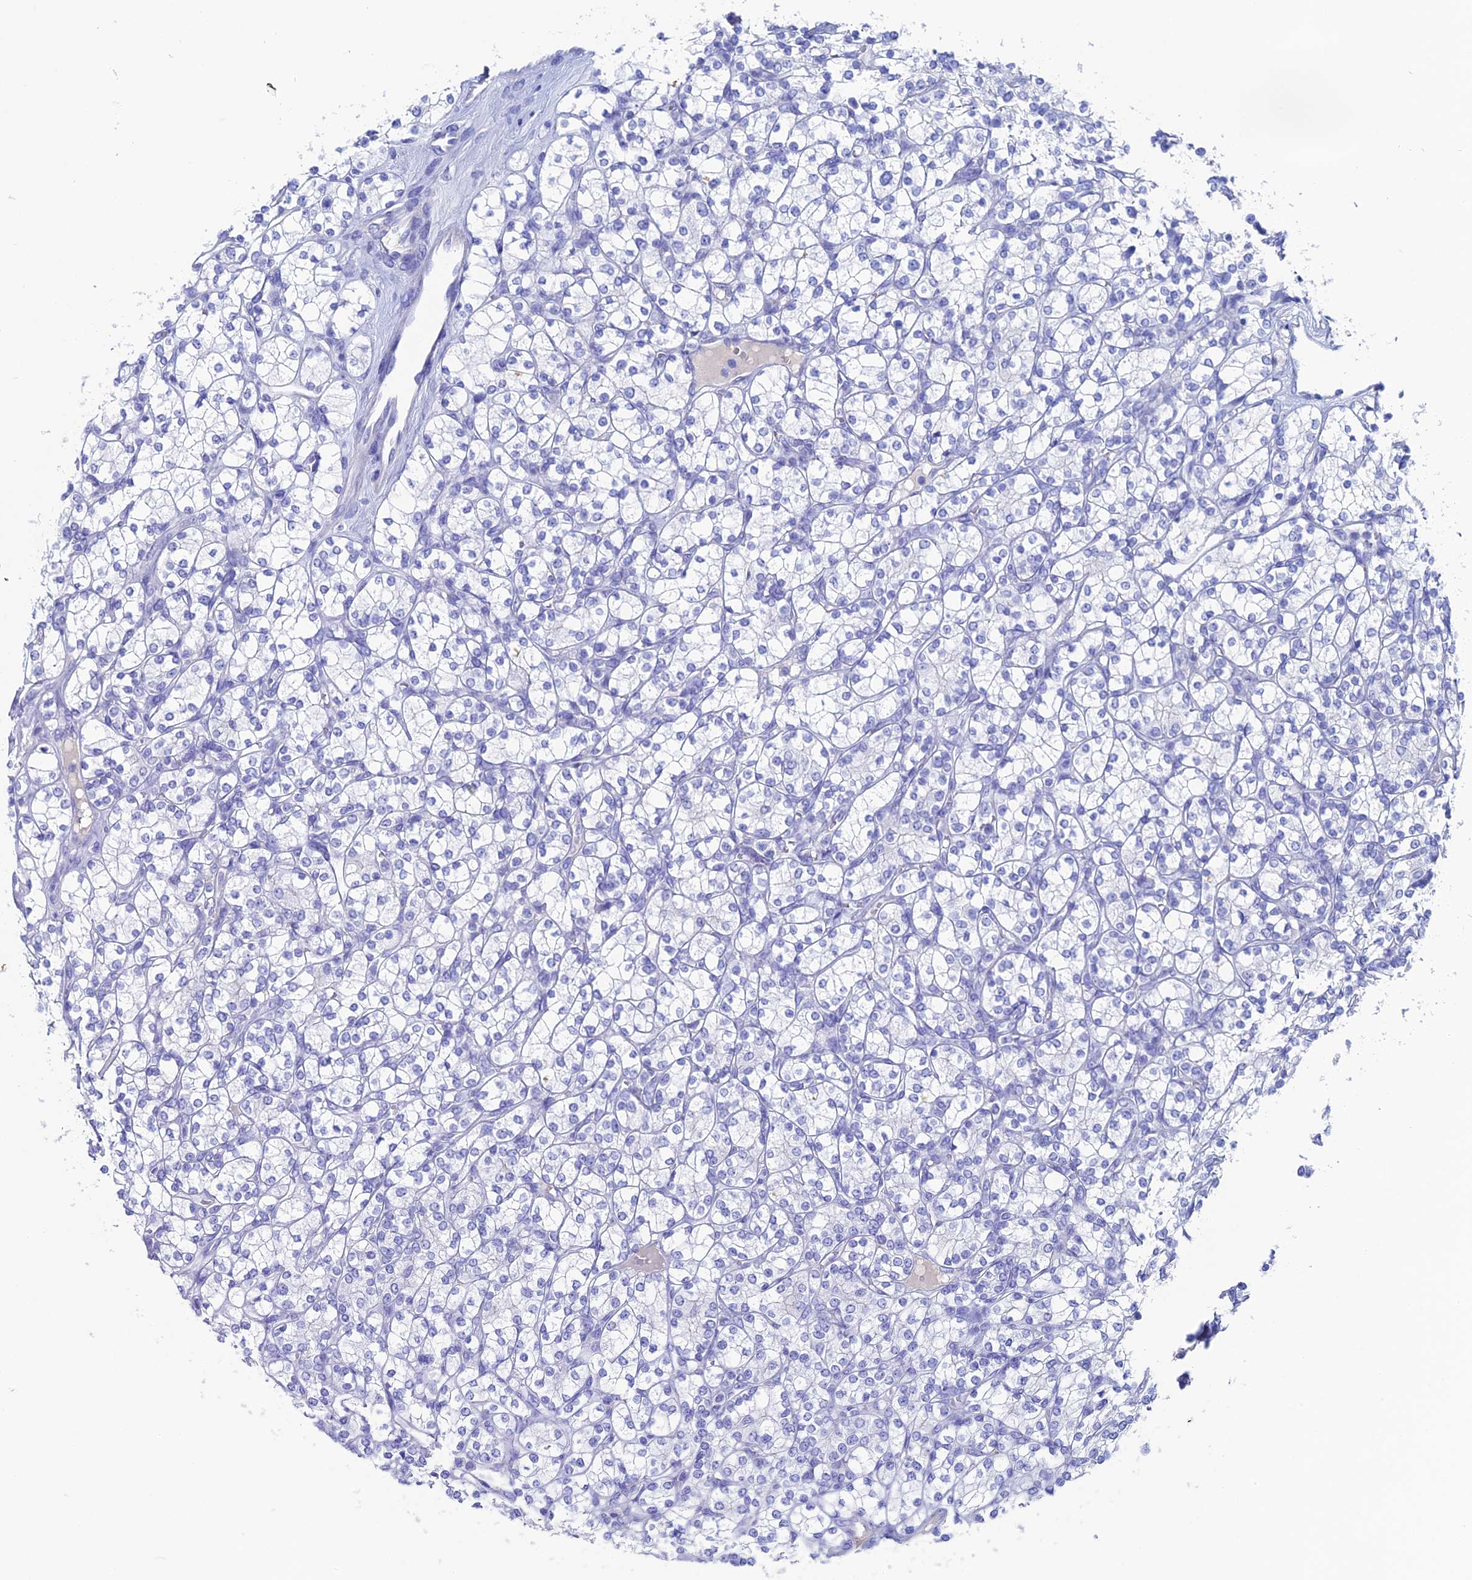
{"staining": {"intensity": "negative", "quantity": "none", "location": "none"}, "tissue": "renal cancer", "cell_type": "Tumor cells", "image_type": "cancer", "snomed": [{"axis": "morphology", "description": "Adenocarcinoma, NOS"}, {"axis": "topography", "description": "Kidney"}], "caption": "Immunohistochemistry (IHC) photomicrograph of neoplastic tissue: human renal adenocarcinoma stained with DAB displays no significant protein expression in tumor cells. Brightfield microscopy of IHC stained with DAB (brown) and hematoxylin (blue), captured at high magnification.", "gene": "UNC119", "patient": {"sex": "male", "age": 77}}